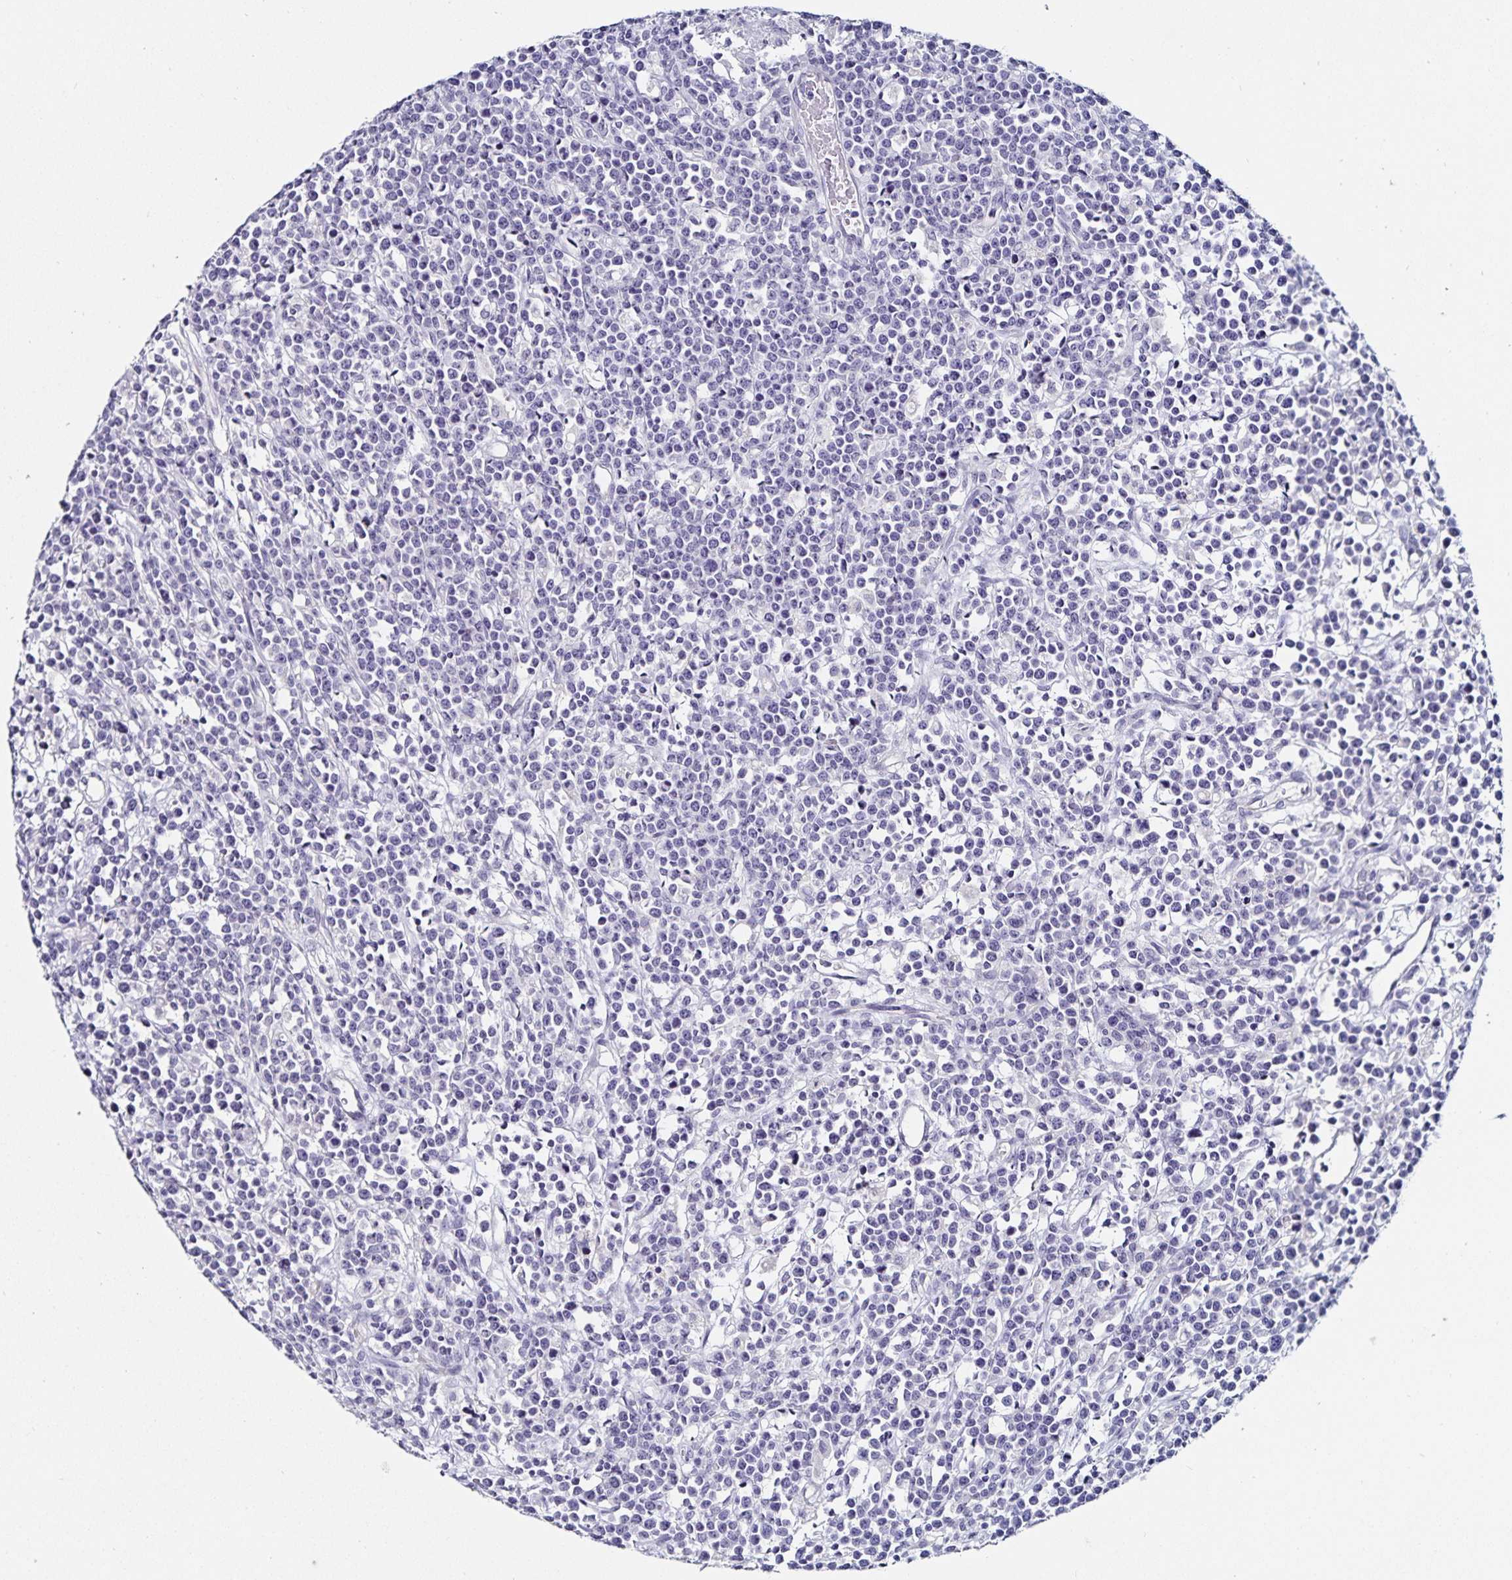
{"staining": {"intensity": "negative", "quantity": "none", "location": "none"}, "tissue": "lymphoma", "cell_type": "Tumor cells", "image_type": "cancer", "snomed": [{"axis": "morphology", "description": "Malignant lymphoma, non-Hodgkin's type, High grade"}, {"axis": "topography", "description": "Ovary"}], "caption": "High magnification brightfield microscopy of lymphoma stained with DAB (3,3'-diaminobenzidine) (brown) and counterstained with hematoxylin (blue): tumor cells show no significant expression.", "gene": "TSPAN7", "patient": {"sex": "female", "age": 56}}